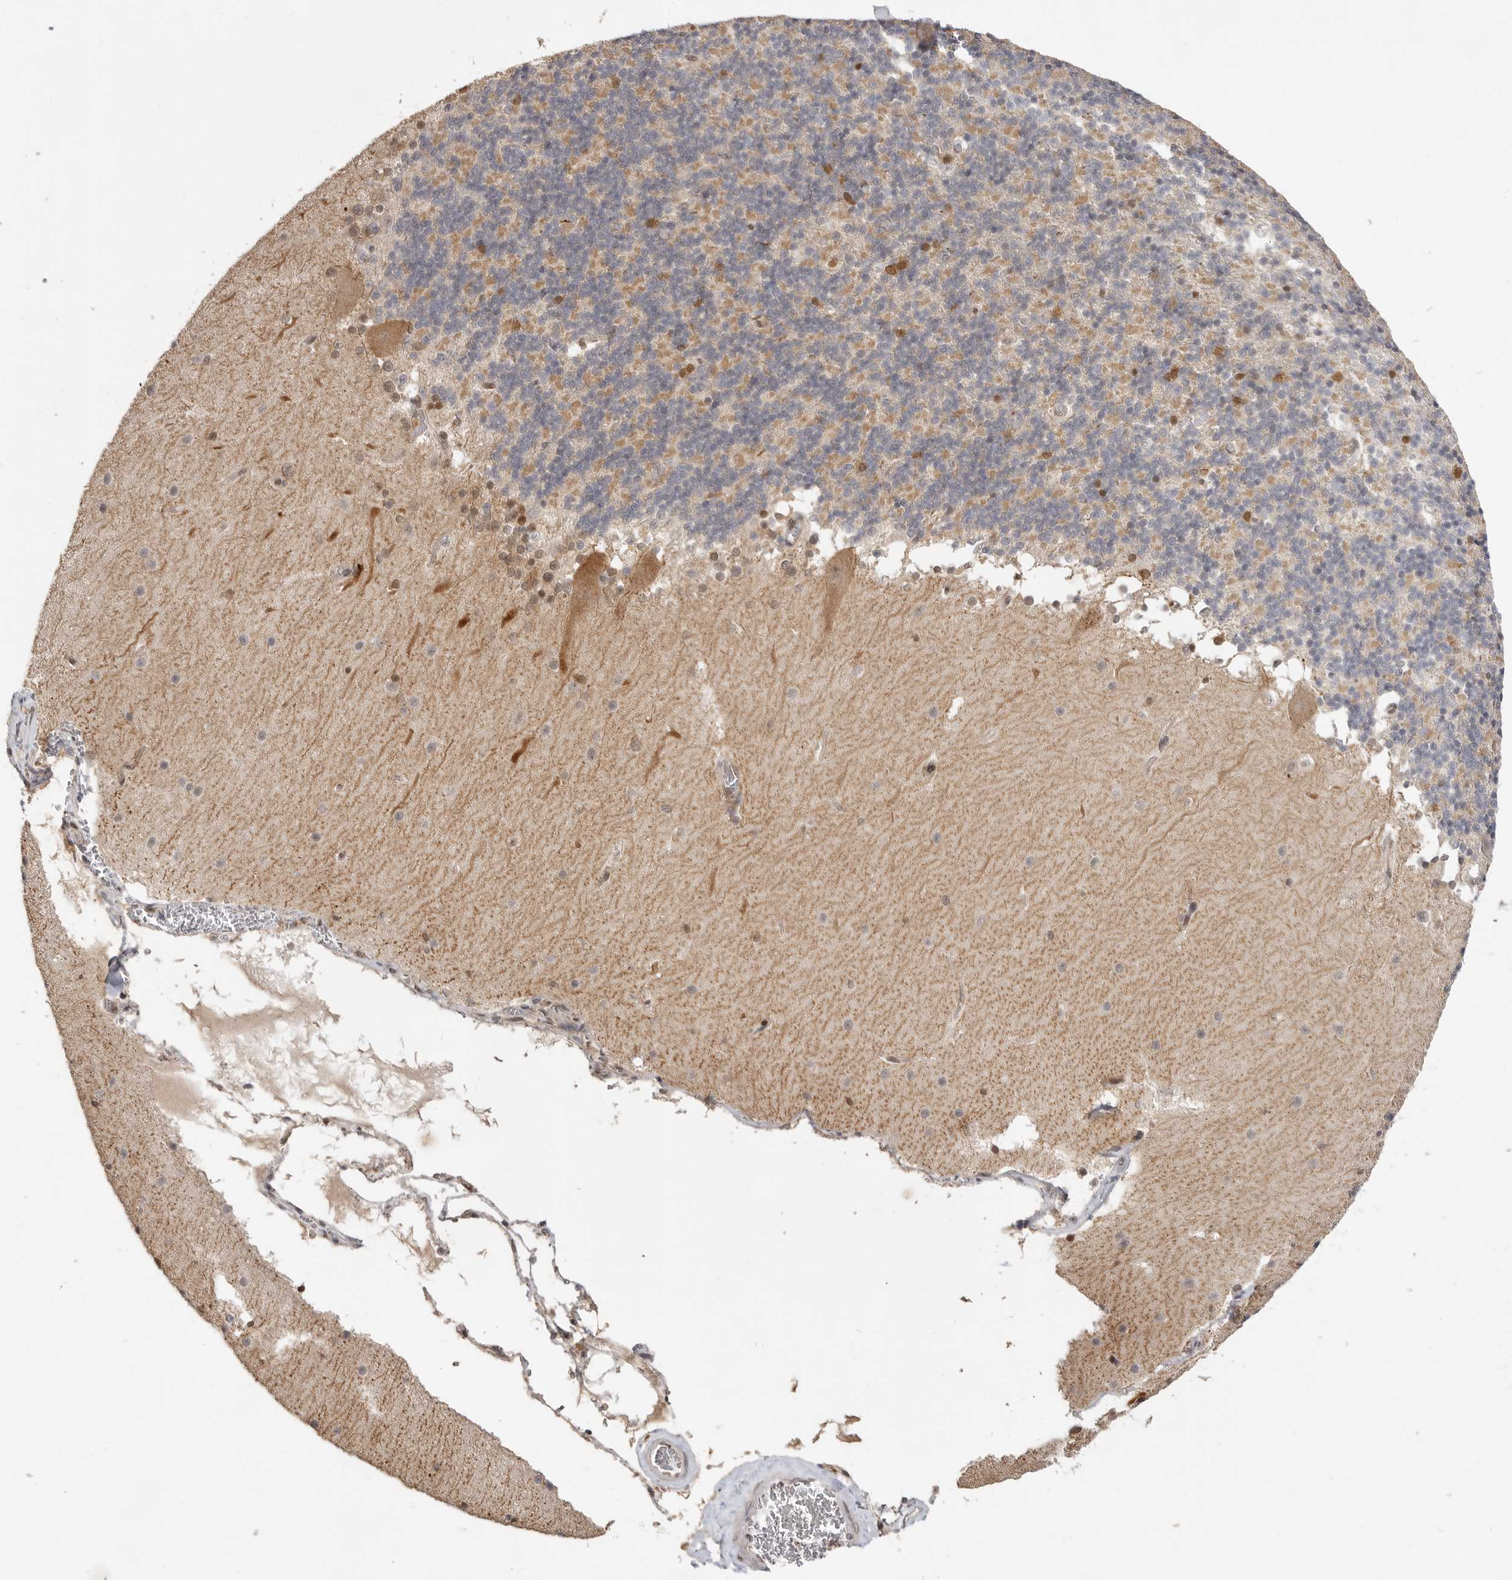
{"staining": {"intensity": "moderate", "quantity": "<25%", "location": "nuclear"}, "tissue": "cerebellum", "cell_type": "Cells in granular layer", "image_type": "normal", "snomed": [{"axis": "morphology", "description": "Normal tissue, NOS"}, {"axis": "topography", "description": "Cerebellum"}], "caption": "Immunohistochemistry (DAB (3,3'-diaminobenzidine)) staining of unremarkable human cerebellum demonstrates moderate nuclear protein staining in approximately <25% of cells in granular layer. The staining is performed using DAB (3,3'-diaminobenzidine) brown chromogen to label protein expression. The nuclei are counter-stained blue using hematoxylin.", "gene": "ALKAL1", "patient": {"sex": "female", "age": 19}}